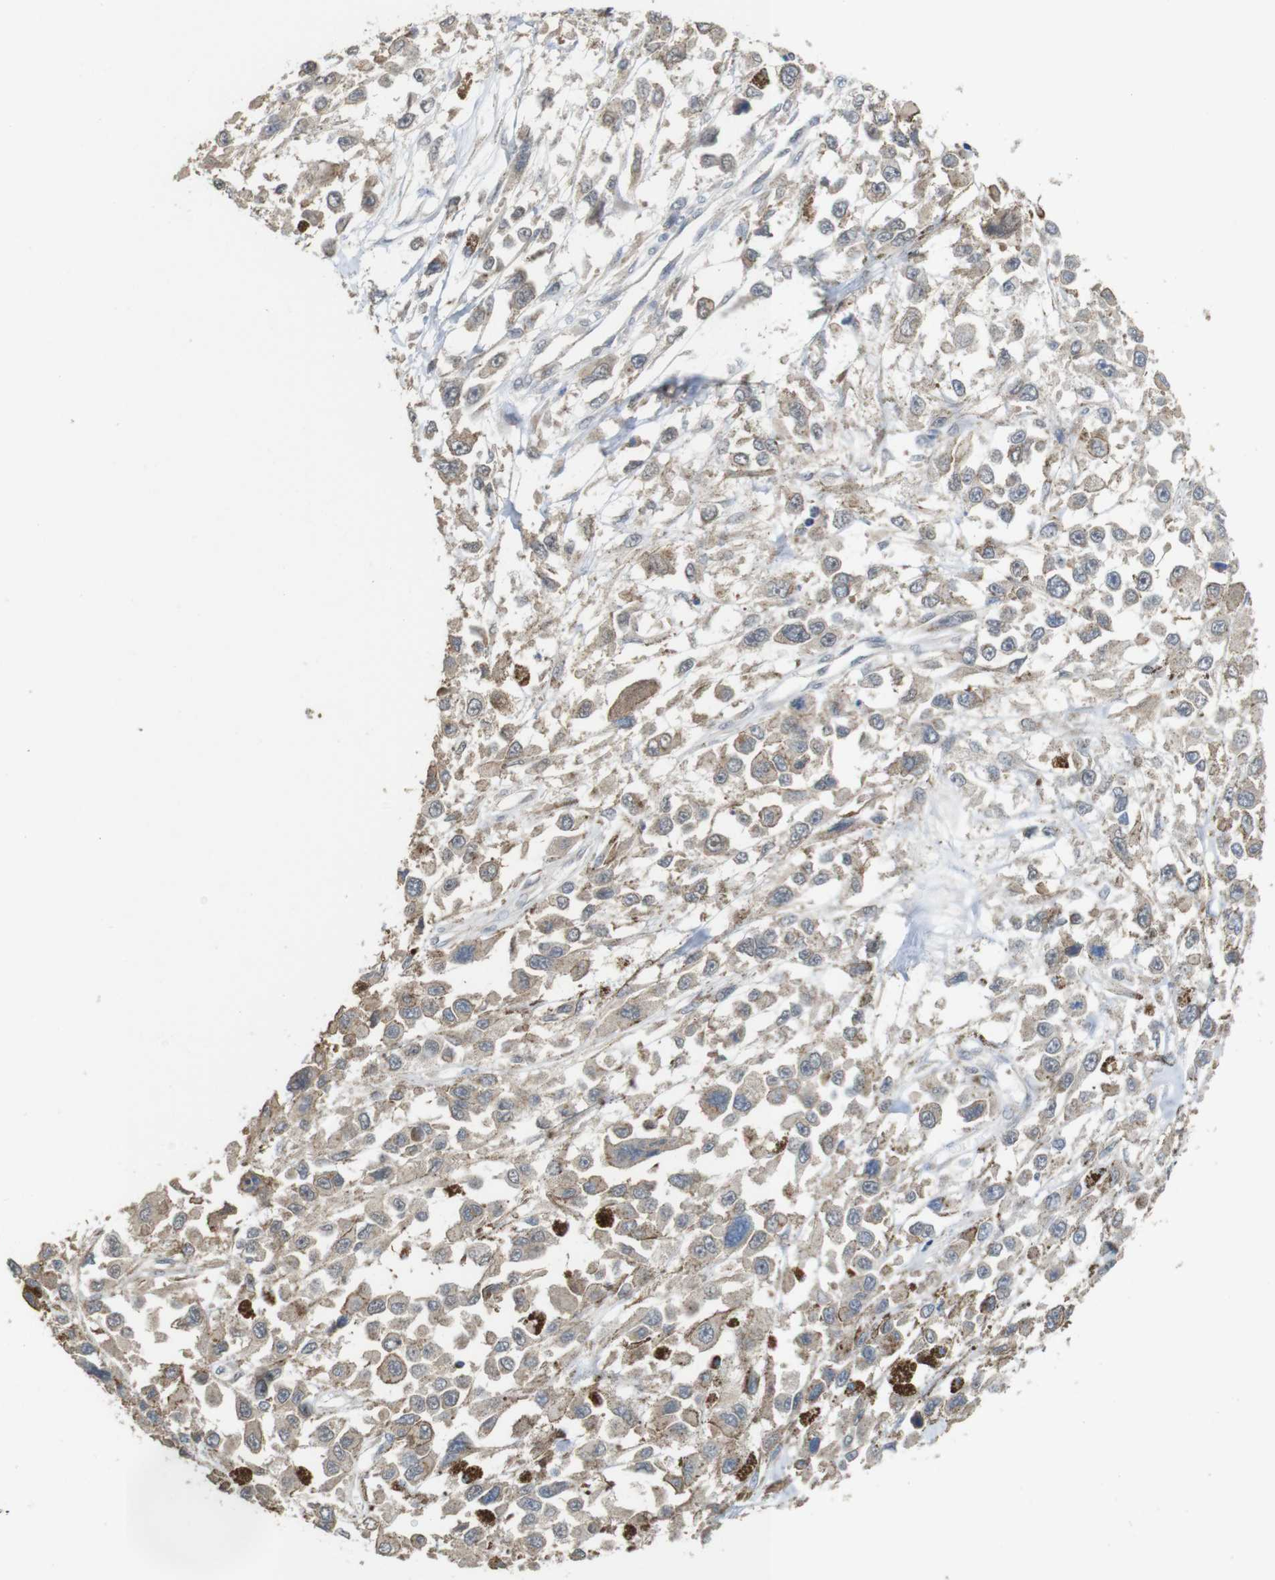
{"staining": {"intensity": "weak", "quantity": ">75%", "location": "cytoplasmic/membranous"}, "tissue": "melanoma", "cell_type": "Tumor cells", "image_type": "cancer", "snomed": [{"axis": "morphology", "description": "Malignant melanoma, Metastatic site"}, {"axis": "topography", "description": "Lymph node"}], "caption": "A high-resolution micrograph shows IHC staining of melanoma, which displays weak cytoplasmic/membranous staining in approximately >75% of tumor cells.", "gene": "CDC34", "patient": {"sex": "male", "age": 59}}